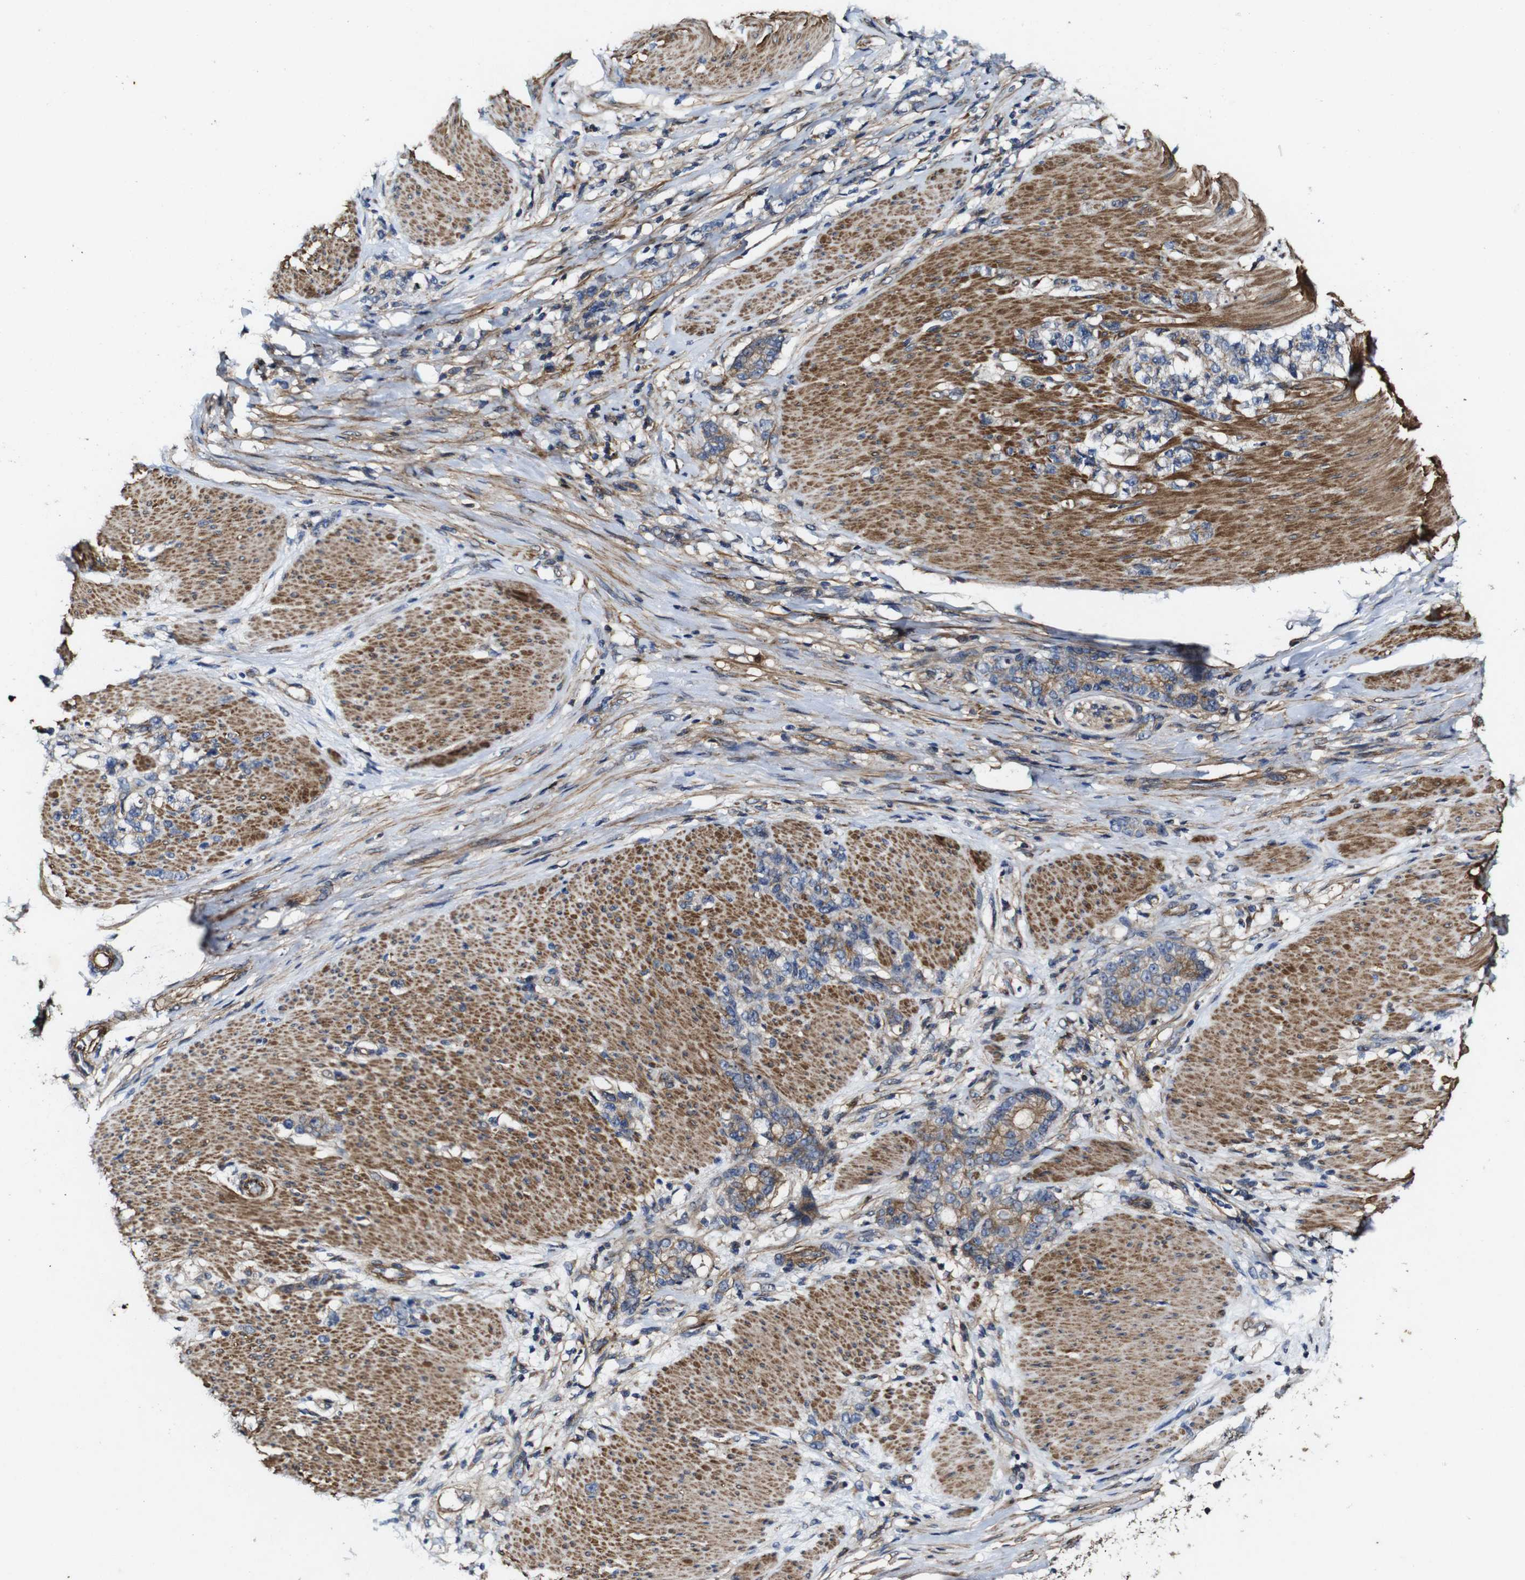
{"staining": {"intensity": "moderate", "quantity": "<25%", "location": "cytoplasmic/membranous"}, "tissue": "stomach cancer", "cell_type": "Tumor cells", "image_type": "cancer", "snomed": [{"axis": "morphology", "description": "Adenocarcinoma, NOS"}, {"axis": "topography", "description": "Stomach, lower"}], "caption": "Tumor cells display low levels of moderate cytoplasmic/membranous positivity in about <25% of cells in stomach cancer.", "gene": "GSDME", "patient": {"sex": "male", "age": 88}}